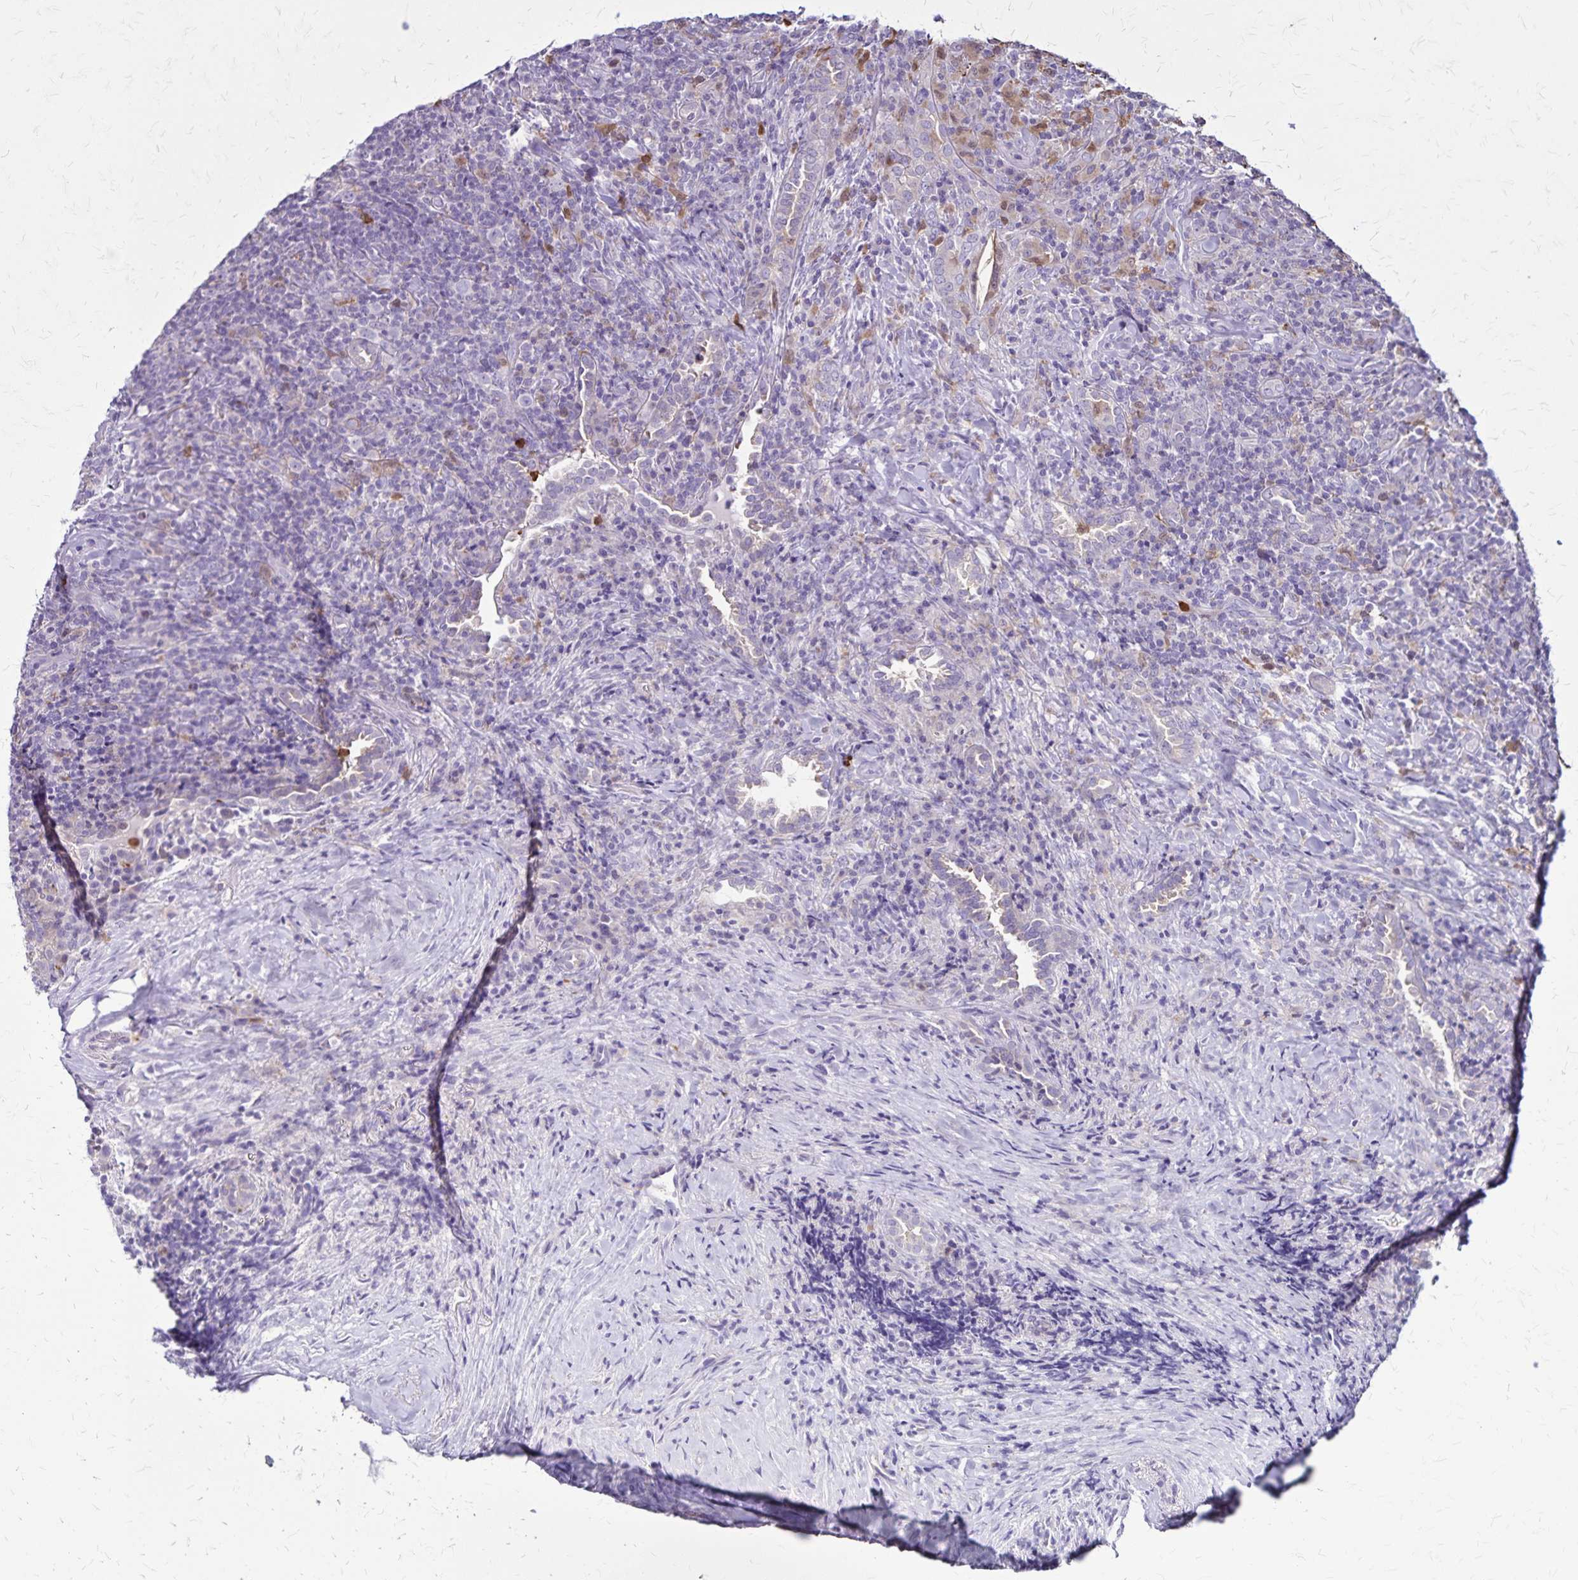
{"staining": {"intensity": "negative", "quantity": "none", "location": "none"}, "tissue": "lymphoma", "cell_type": "Tumor cells", "image_type": "cancer", "snomed": [{"axis": "morphology", "description": "Hodgkin's disease, NOS"}, {"axis": "topography", "description": "Lung"}], "caption": "Protein analysis of lymphoma reveals no significant expression in tumor cells.", "gene": "ULBP3", "patient": {"sex": "male", "age": 17}}